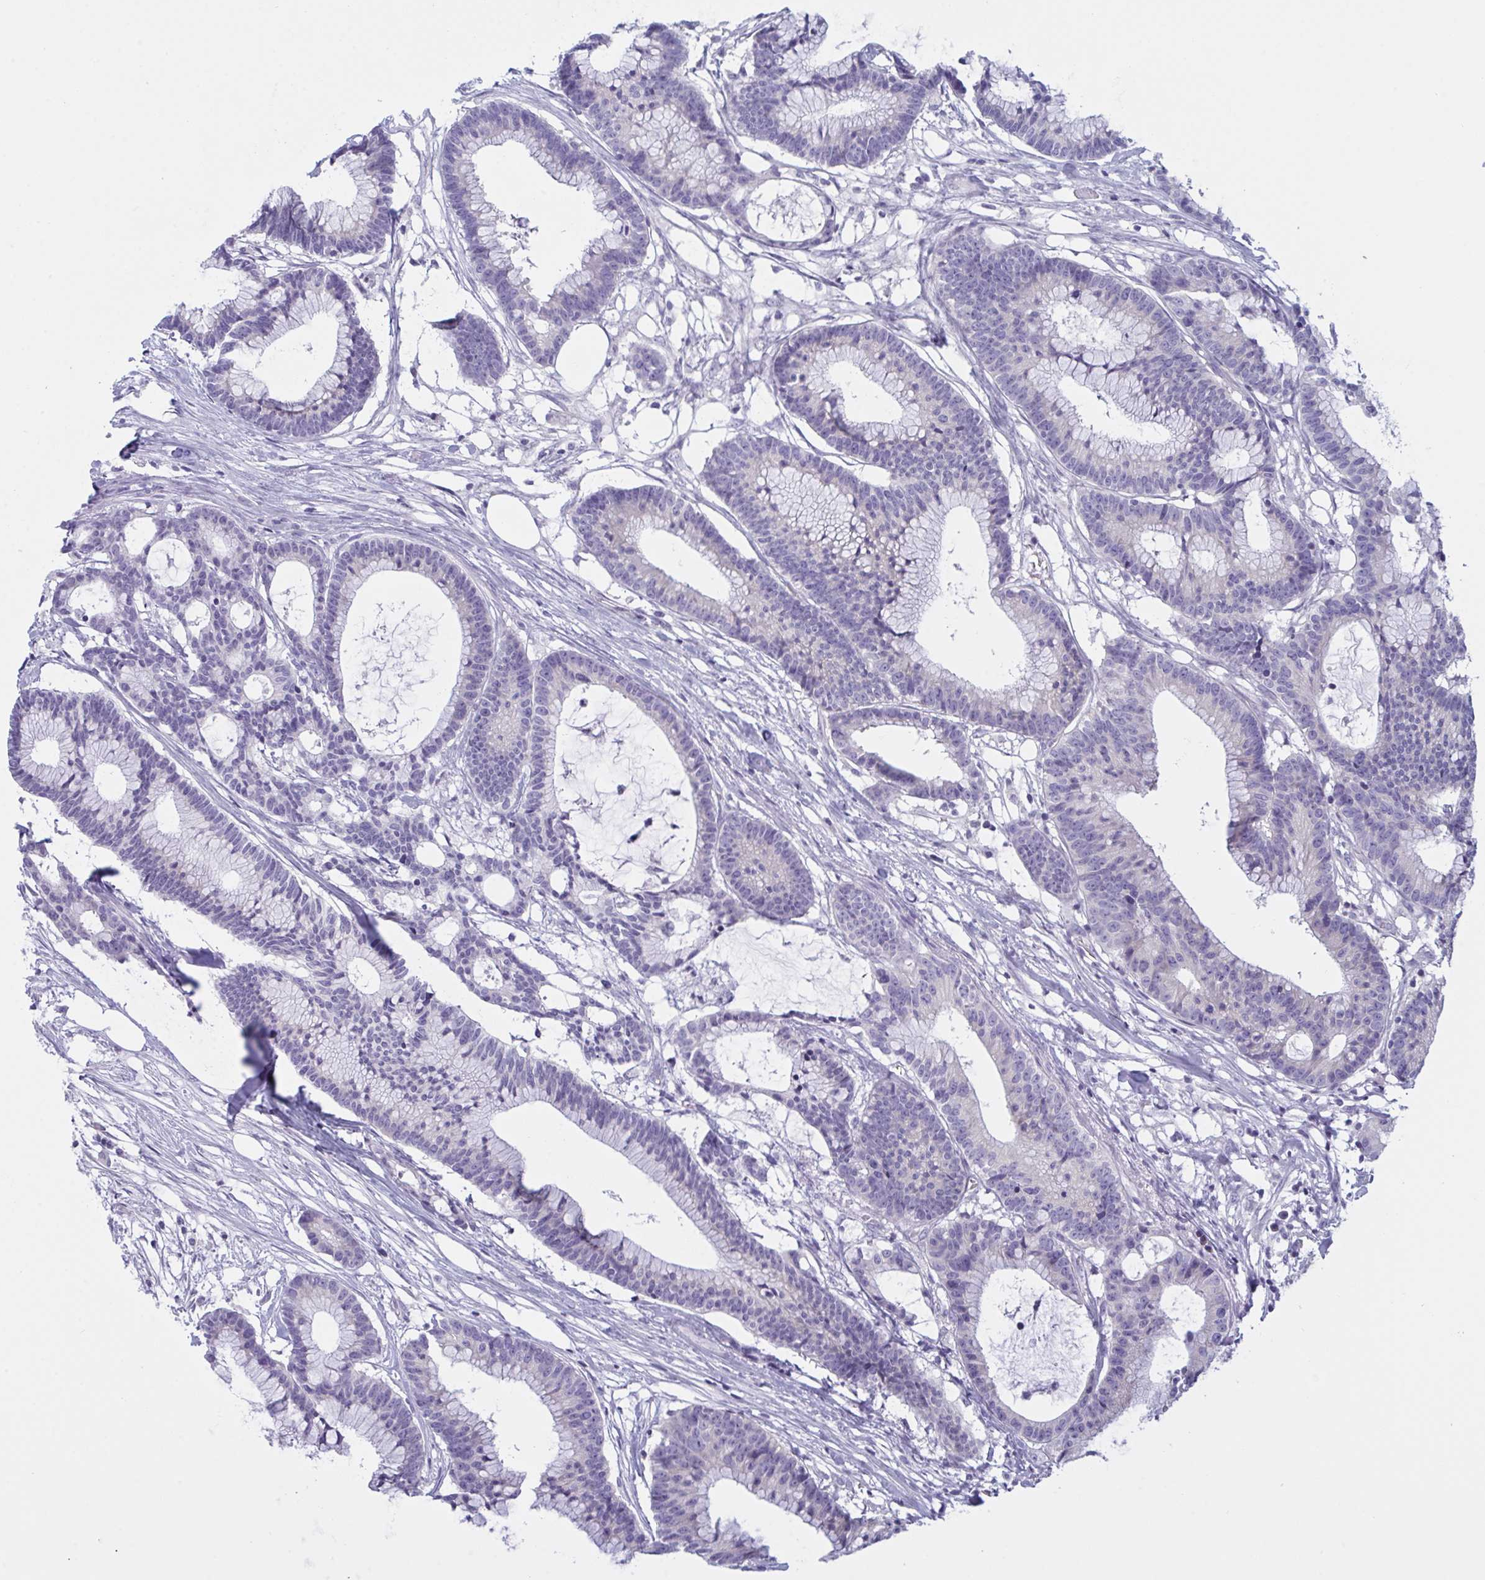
{"staining": {"intensity": "negative", "quantity": "none", "location": "none"}, "tissue": "colorectal cancer", "cell_type": "Tumor cells", "image_type": "cancer", "snomed": [{"axis": "morphology", "description": "Adenocarcinoma, NOS"}, {"axis": "topography", "description": "Colon"}], "caption": "Immunohistochemistry (IHC) photomicrograph of human adenocarcinoma (colorectal) stained for a protein (brown), which exhibits no staining in tumor cells.", "gene": "NAA30", "patient": {"sex": "female", "age": 78}}